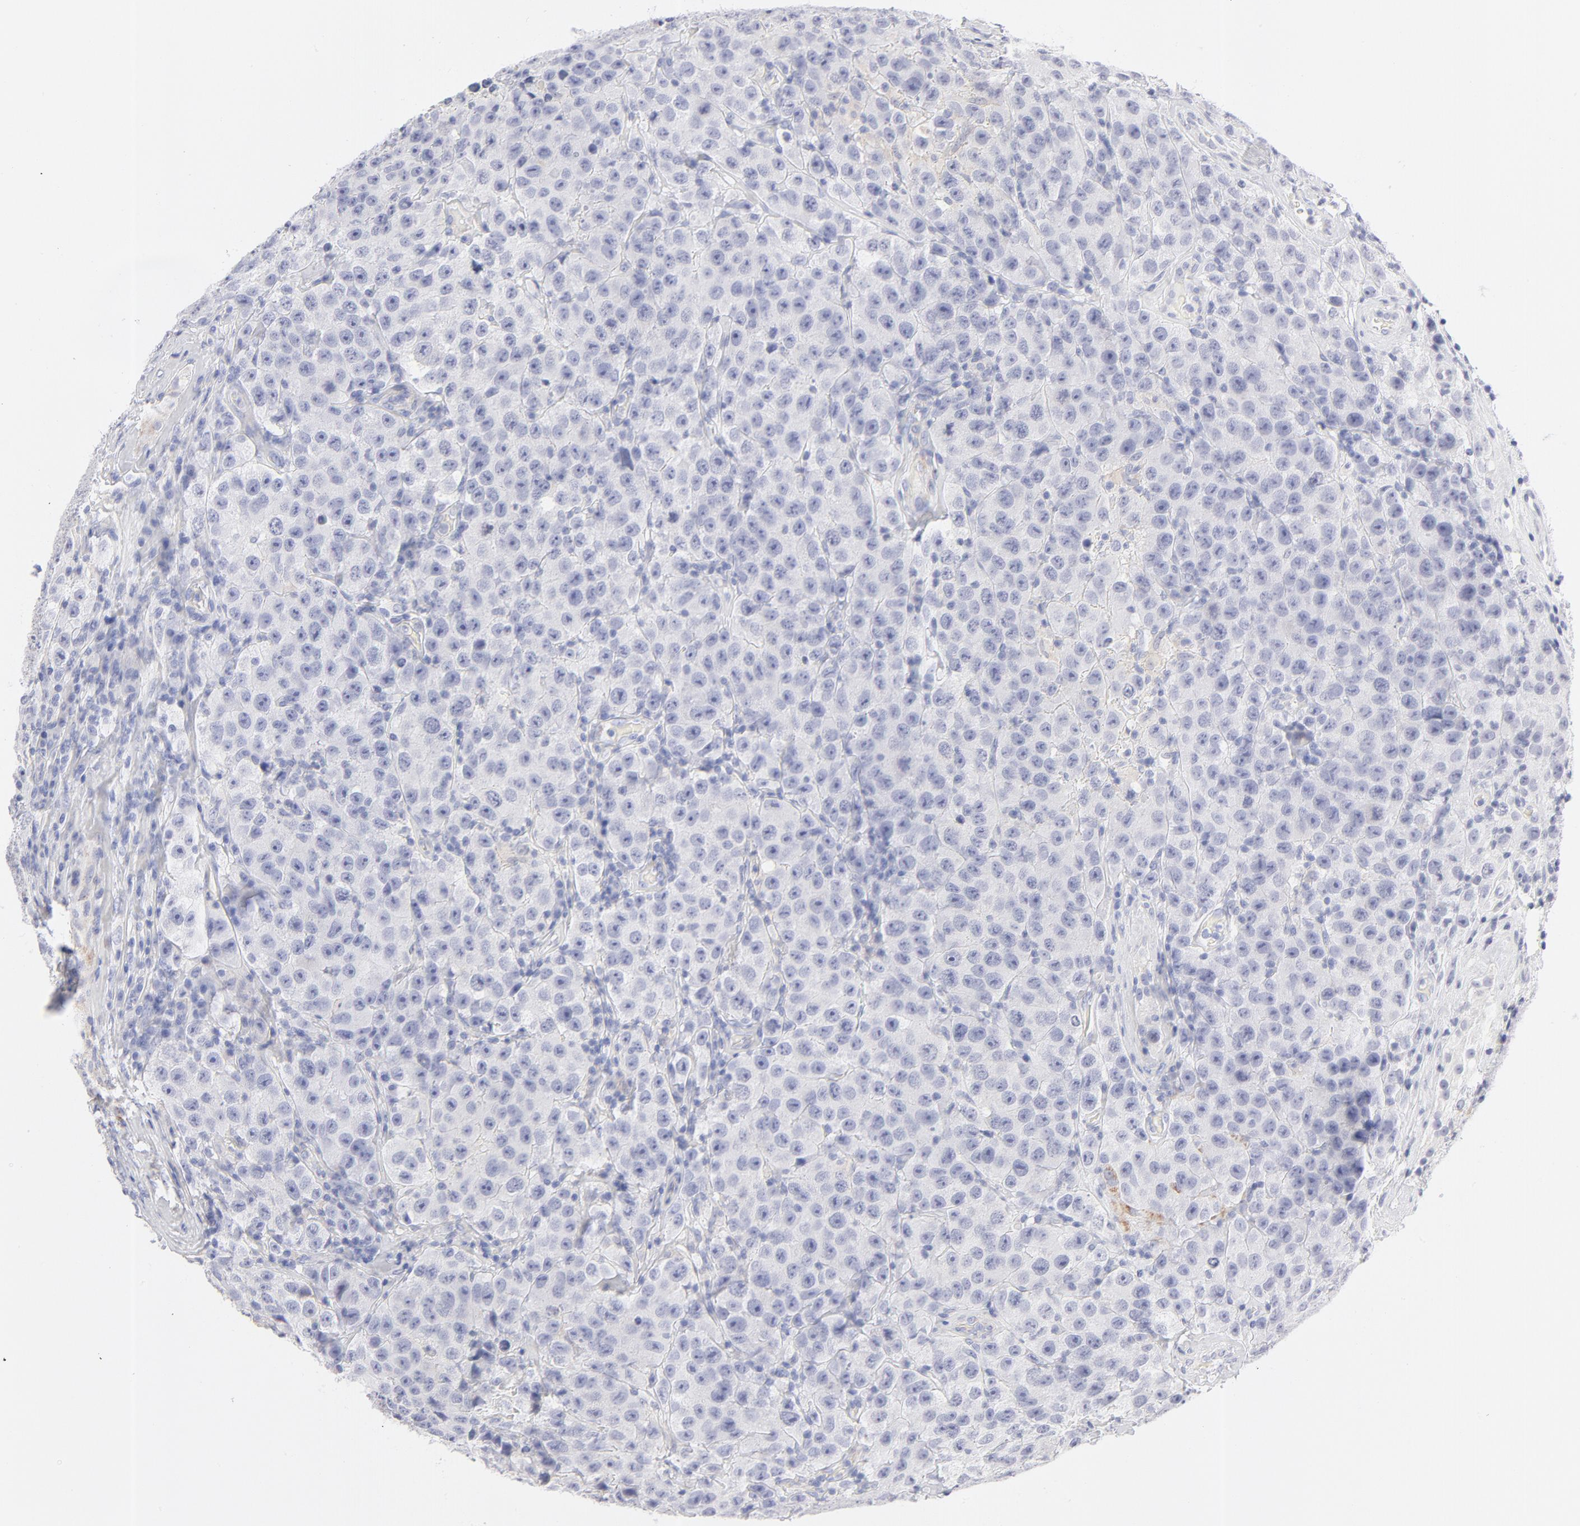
{"staining": {"intensity": "negative", "quantity": "none", "location": "none"}, "tissue": "testis cancer", "cell_type": "Tumor cells", "image_type": "cancer", "snomed": [{"axis": "morphology", "description": "Seminoma, NOS"}, {"axis": "topography", "description": "Testis"}], "caption": "High magnification brightfield microscopy of testis seminoma stained with DAB (brown) and counterstained with hematoxylin (blue): tumor cells show no significant positivity. (Brightfield microscopy of DAB IHC at high magnification).", "gene": "TST", "patient": {"sex": "male", "age": 52}}